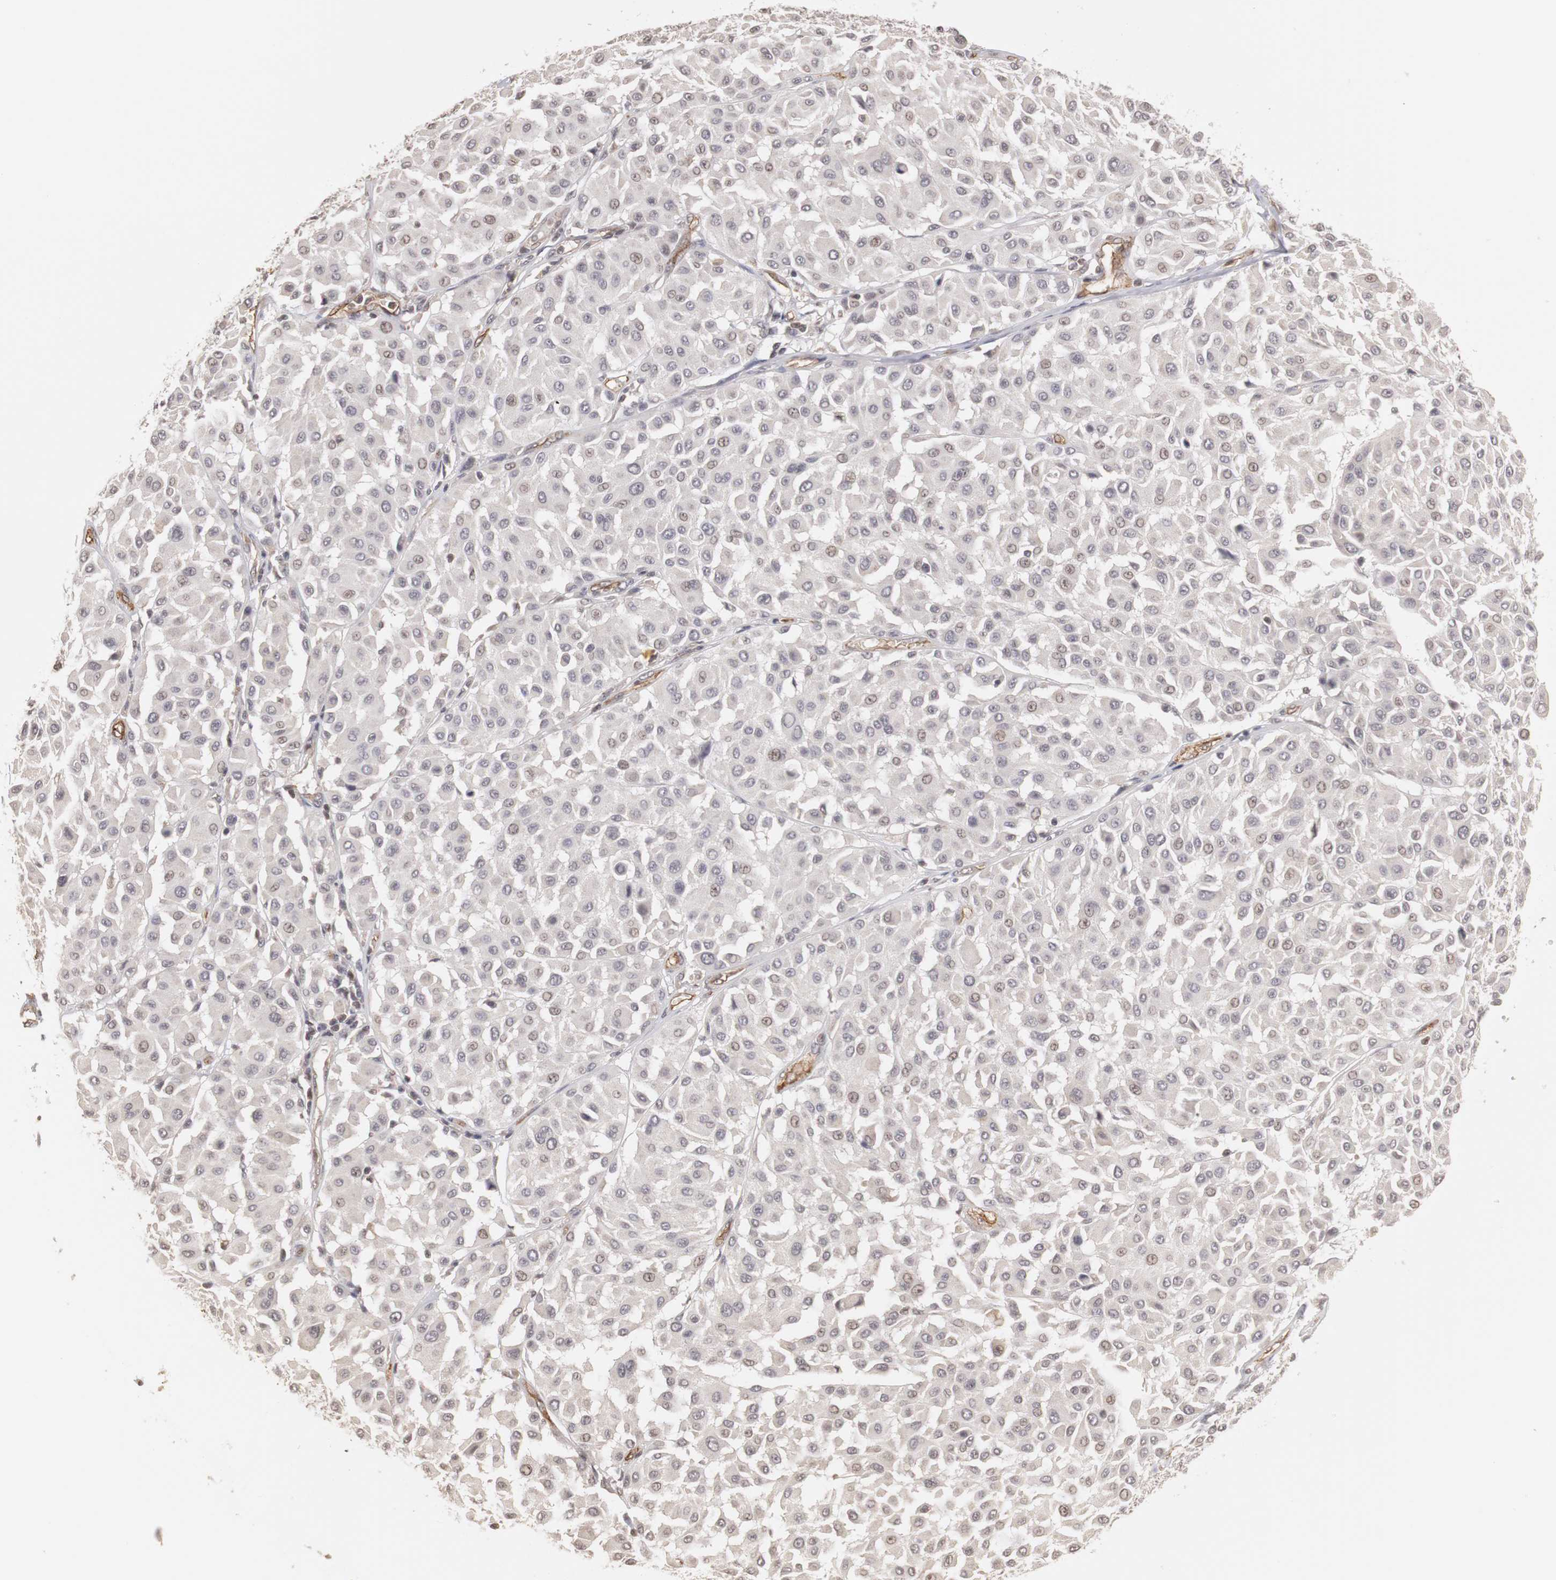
{"staining": {"intensity": "negative", "quantity": "none", "location": "none"}, "tissue": "melanoma", "cell_type": "Tumor cells", "image_type": "cancer", "snomed": [{"axis": "morphology", "description": "Malignant melanoma, Metastatic site"}, {"axis": "topography", "description": "Soft tissue"}], "caption": "Protein analysis of malignant melanoma (metastatic site) displays no significant expression in tumor cells. (DAB (3,3'-diaminobenzidine) IHC, high magnification).", "gene": "PLEKHA1", "patient": {"sex": "male", "age": 41}}